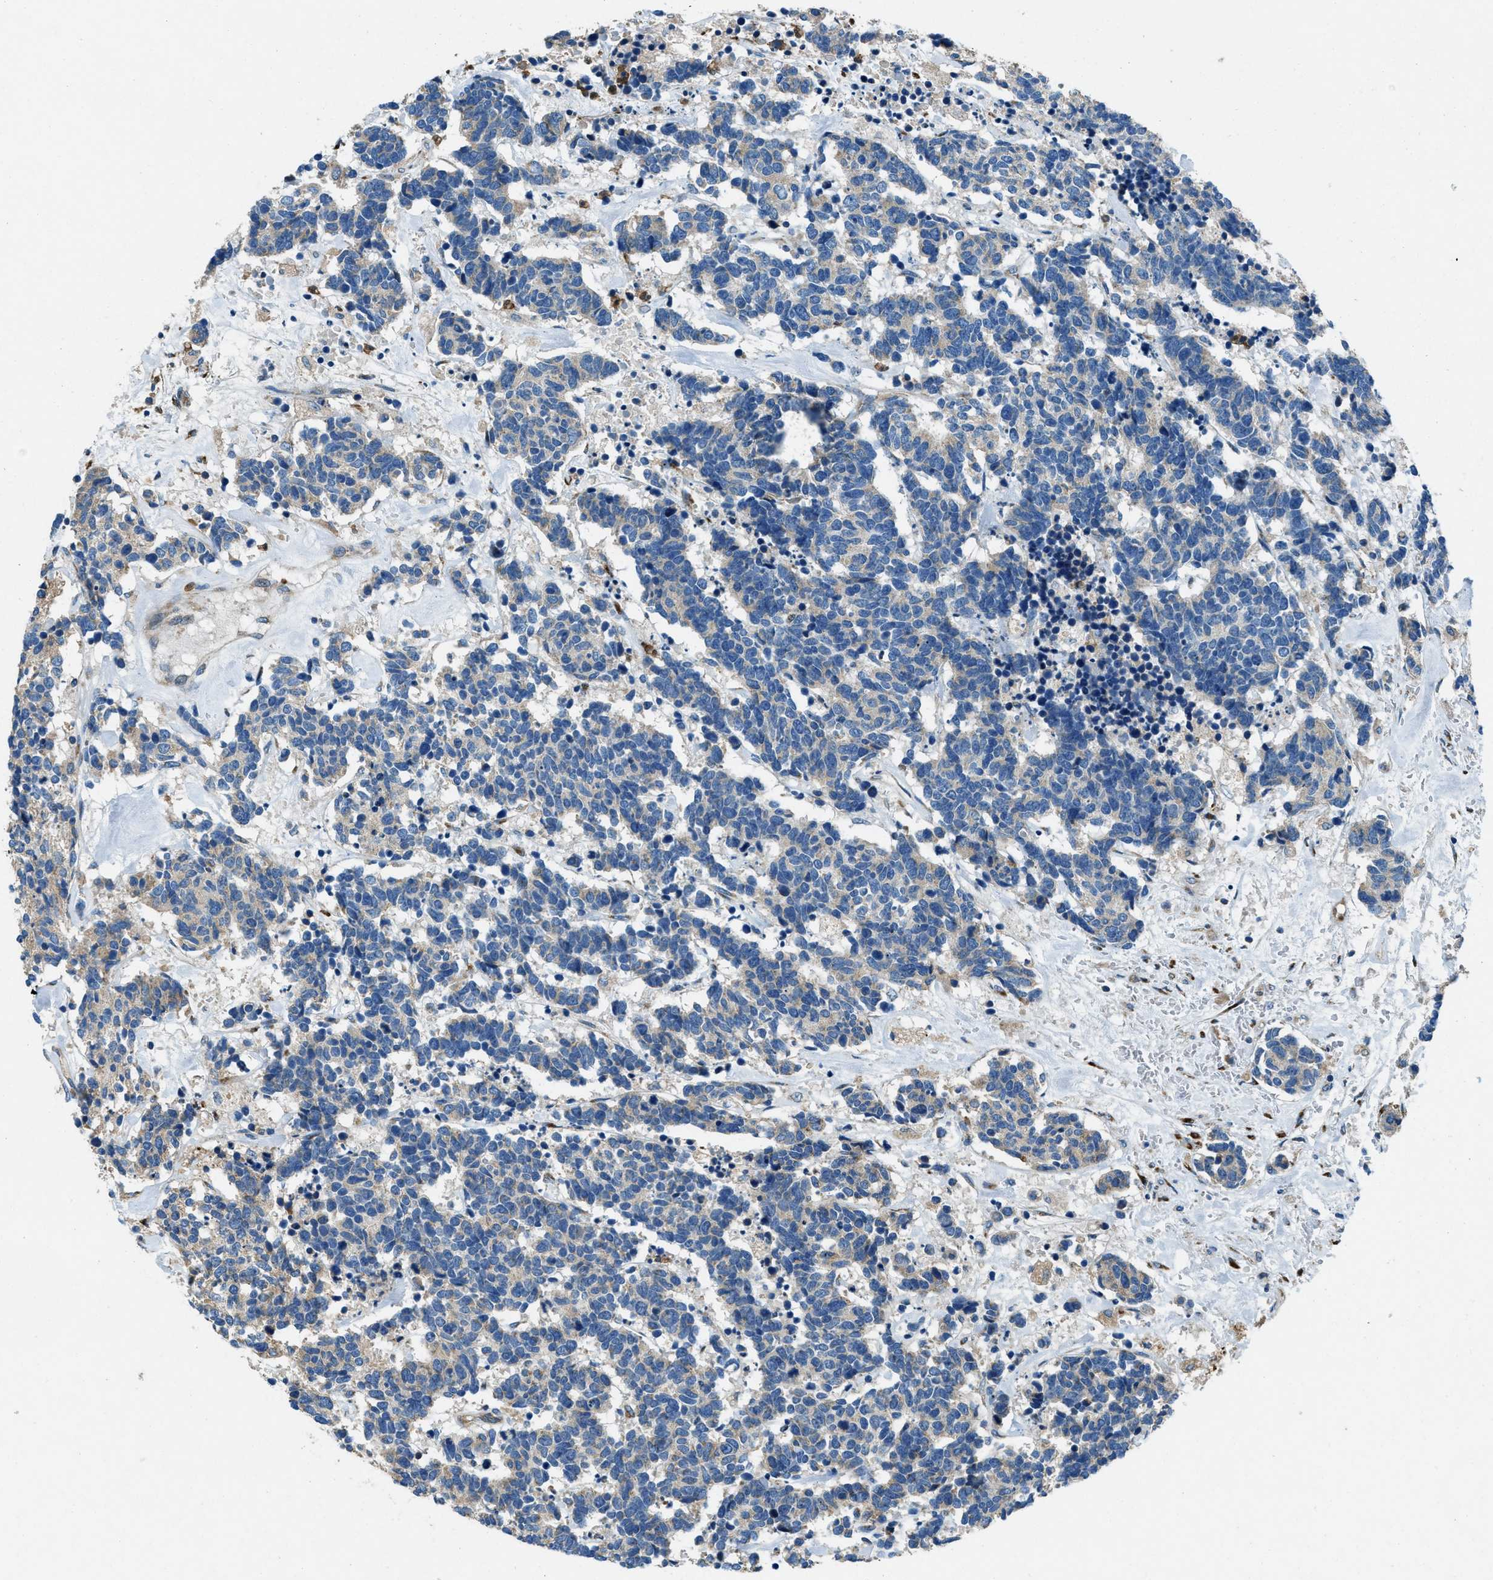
{"staining": {"intensity": "weak", "quantity": "<25%", "location": "cytoplasmic/membranous"}, "tissue": "carcinoid", "cell_type": "Tumor cells", "image_type": "cancer", "snomed": [{"axis": "morphology", "description": "Carcinoma, NOS"}, {"axis": "morphology", "description": "Carcinoid, malignant, NOS"}, {"axis": "topography", "description": "Urinary bladder"}], "caption": "Tumor cells show no significant protein positivity in carcinoid. The staining is performed using DAB (3,3'-diaminobenzidine) brown chromogen with nuclei counter-stained in using hematoxylin.", "gene": "GIMAP8", "patient": {"sex": "male", "age": 57}}